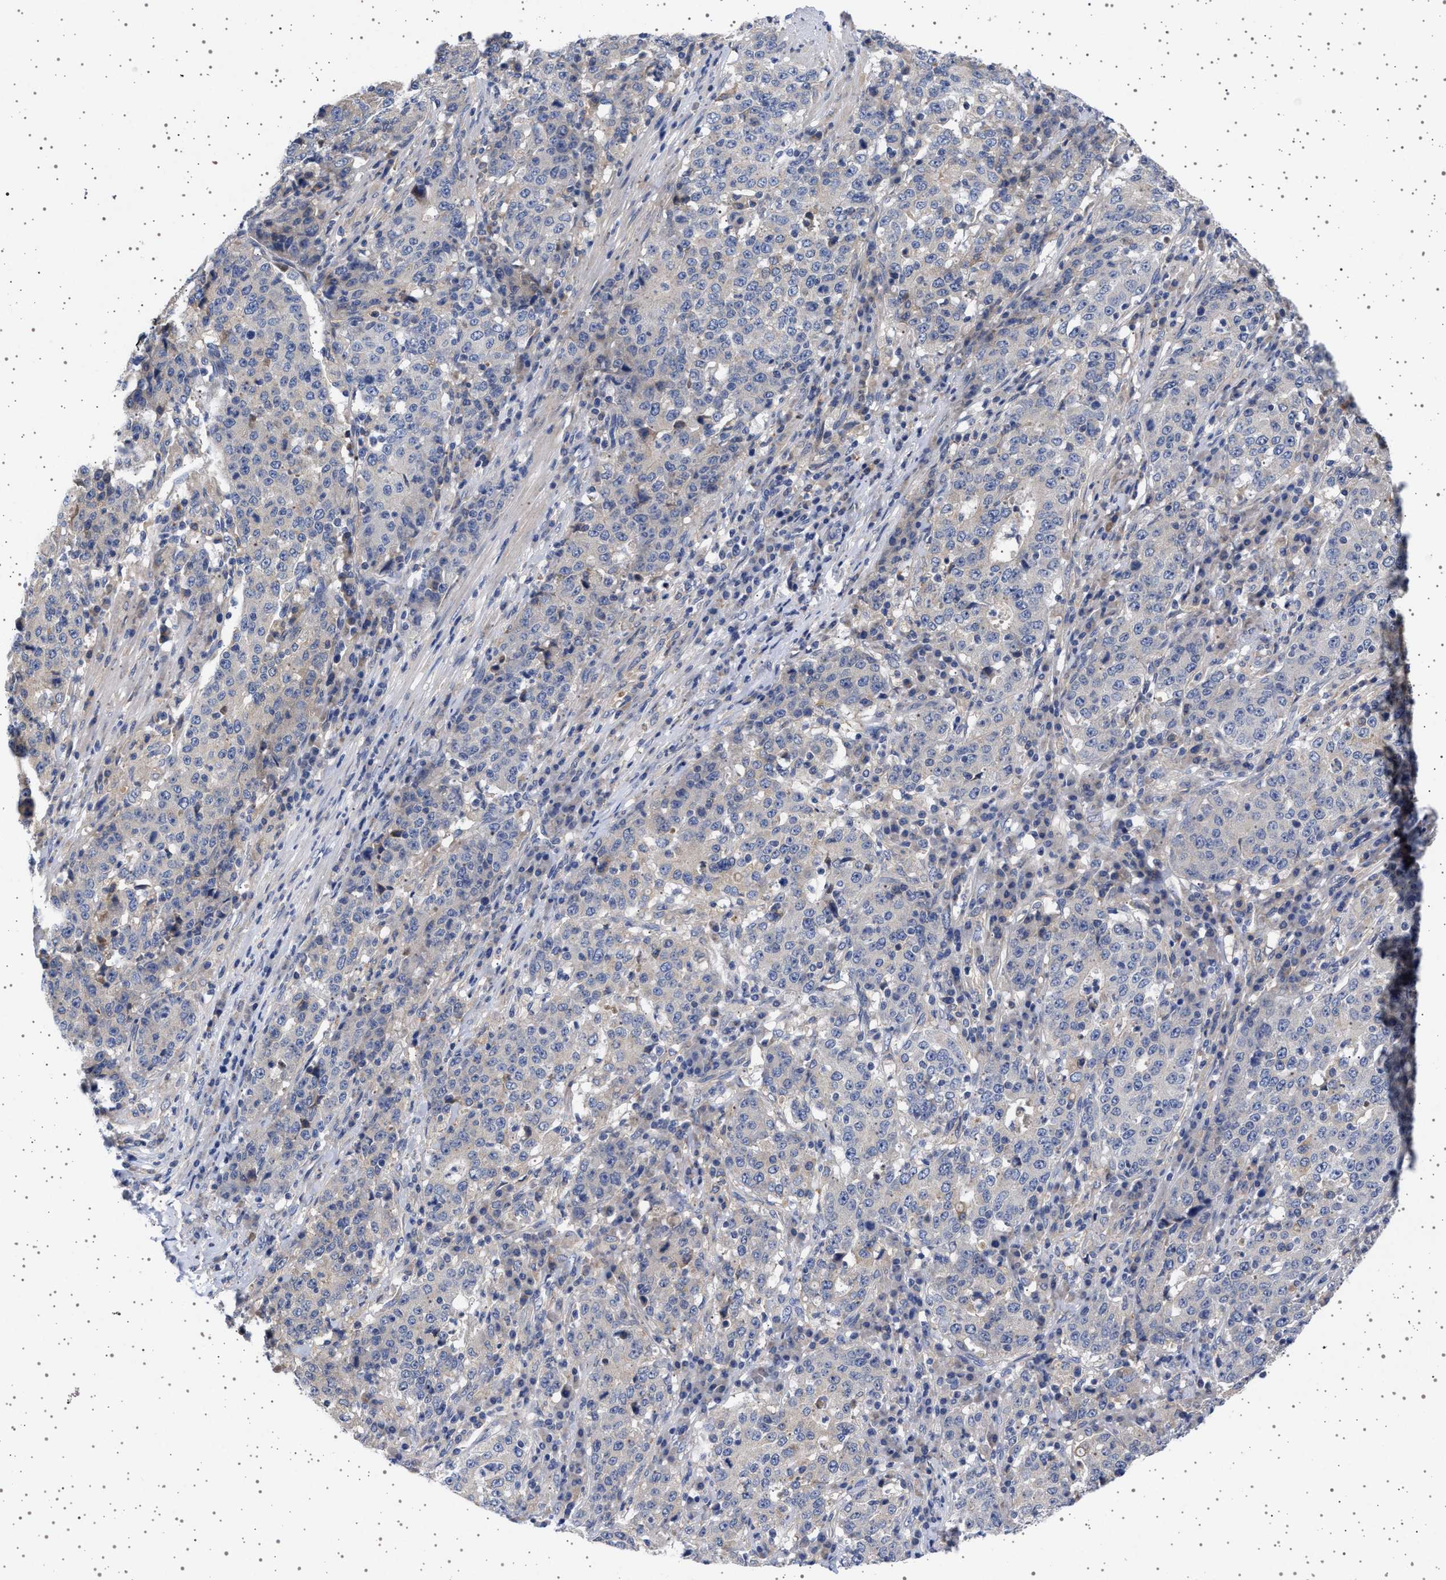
{"staining": {"intensity": "negative", "quantity": "none", "location": "none"}, "tissue": "stomach cancer", "cell_type": "Tumor cells", "image_type": "cancer", "snomed": [{"axis": "morphology", "description": "Adenocarcinoma, NOS"}, {"axis": "topography", "description": "Stomach"}], "caption": "Tumor cells are negative for brown protein staining in stomach adenocarcinoma.", "gene": "TRMT10B", "patient": {"sex": "male", "age": 59}}